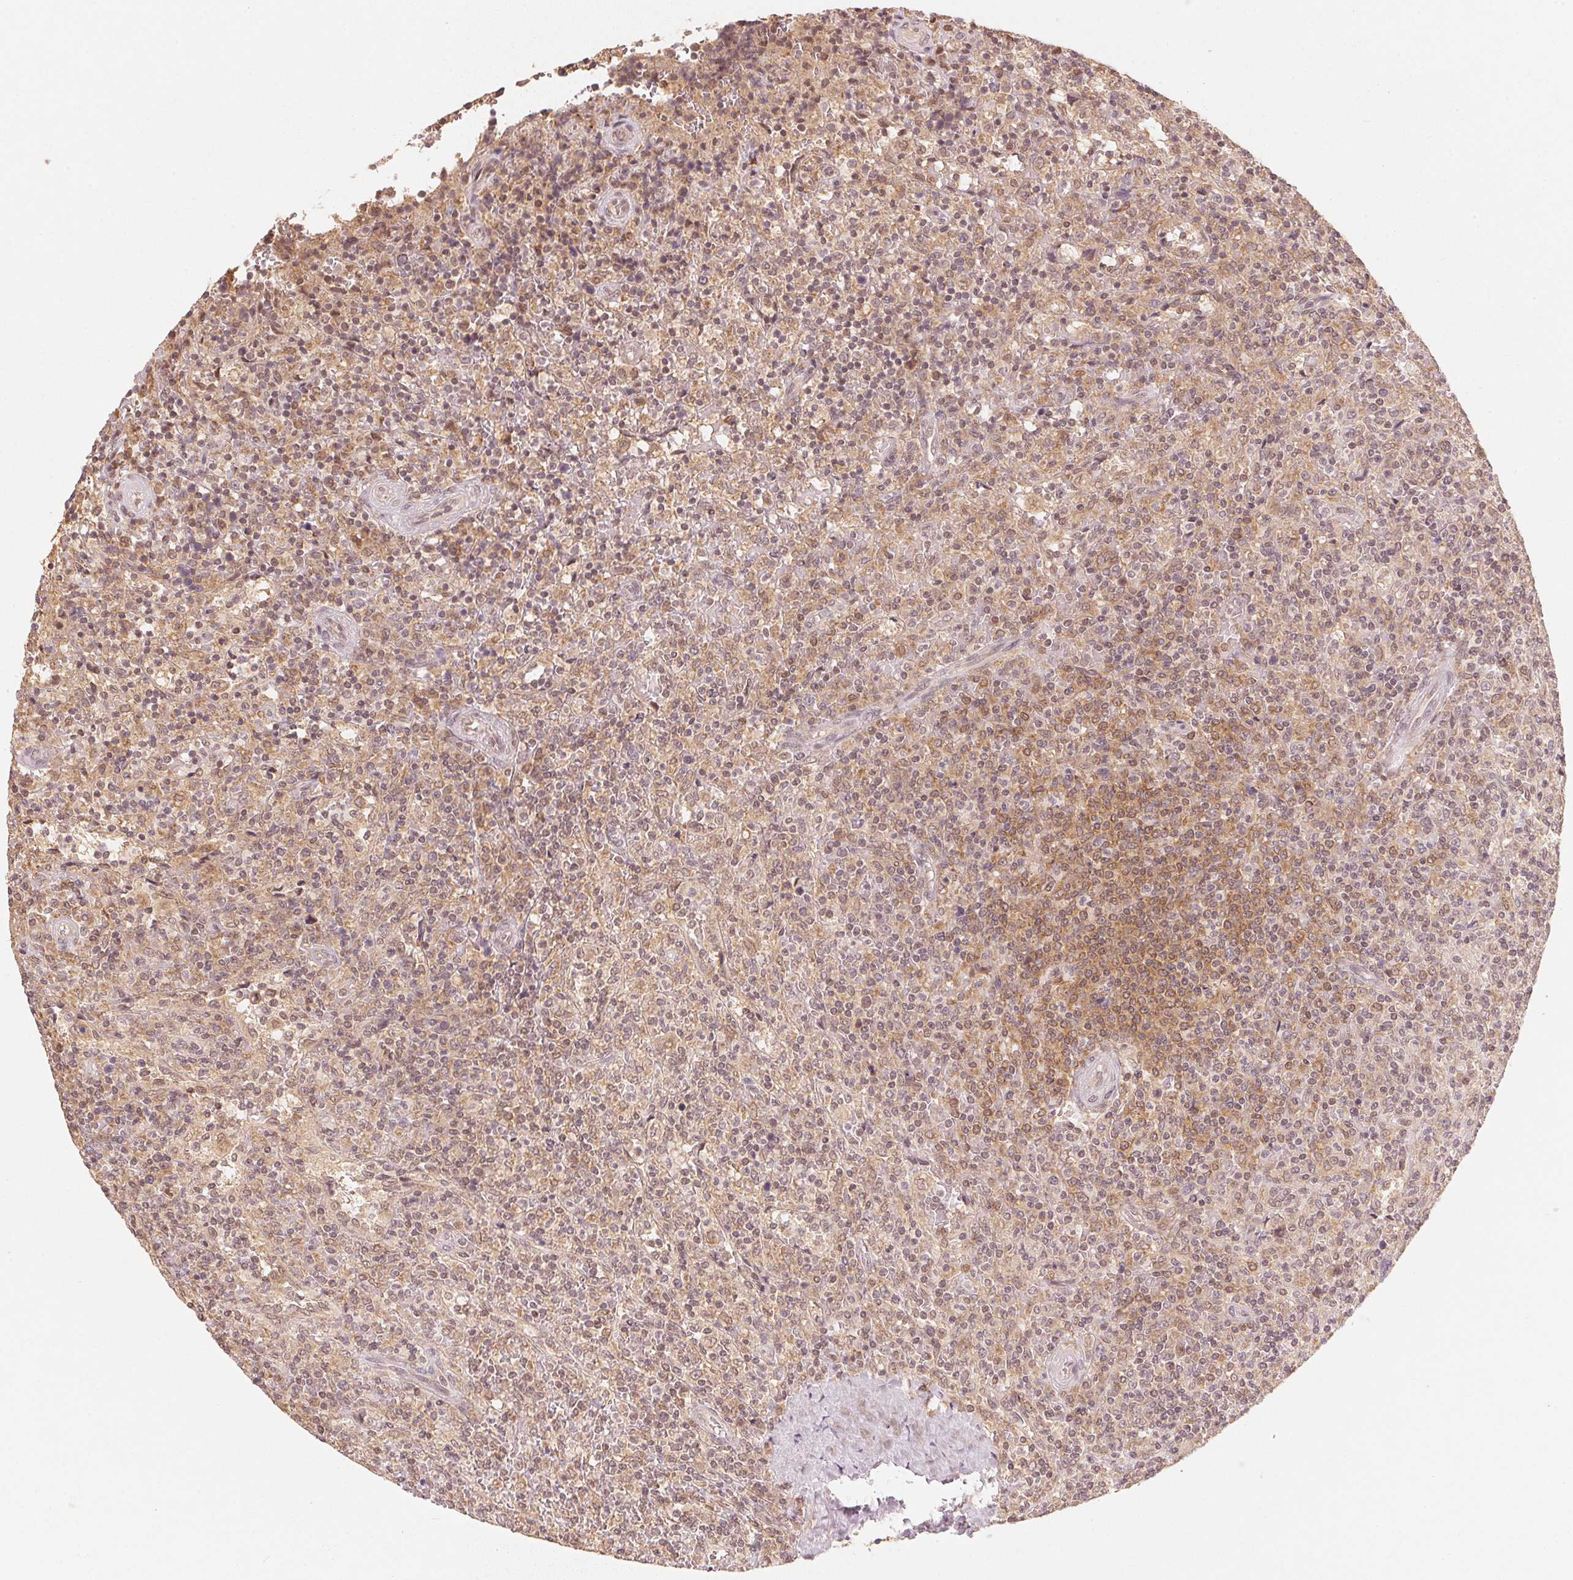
{"staining": {"intensity": "weak", "quantity": "25%-75%", "location": "nuclear"}, "tissue": "lymphoma", "cell_type": "Tumor cells", "image_type": "cancer", "snomed": [{"axis": "morphology", "description": "Malignant lymphoma, non-Hodgkin's type, Low grade"}, {"axis": "topography", "description": "Spleen"}], "caption": "Immunohistochemistry (IHC) image of lymphoma stained for a protein (brown), which exhibits low levels of weak nuclear positivity in about 25%-75% of tumor cells.", "gene": "C2orf73", "patient": {"sex": "male", "age": 62}}